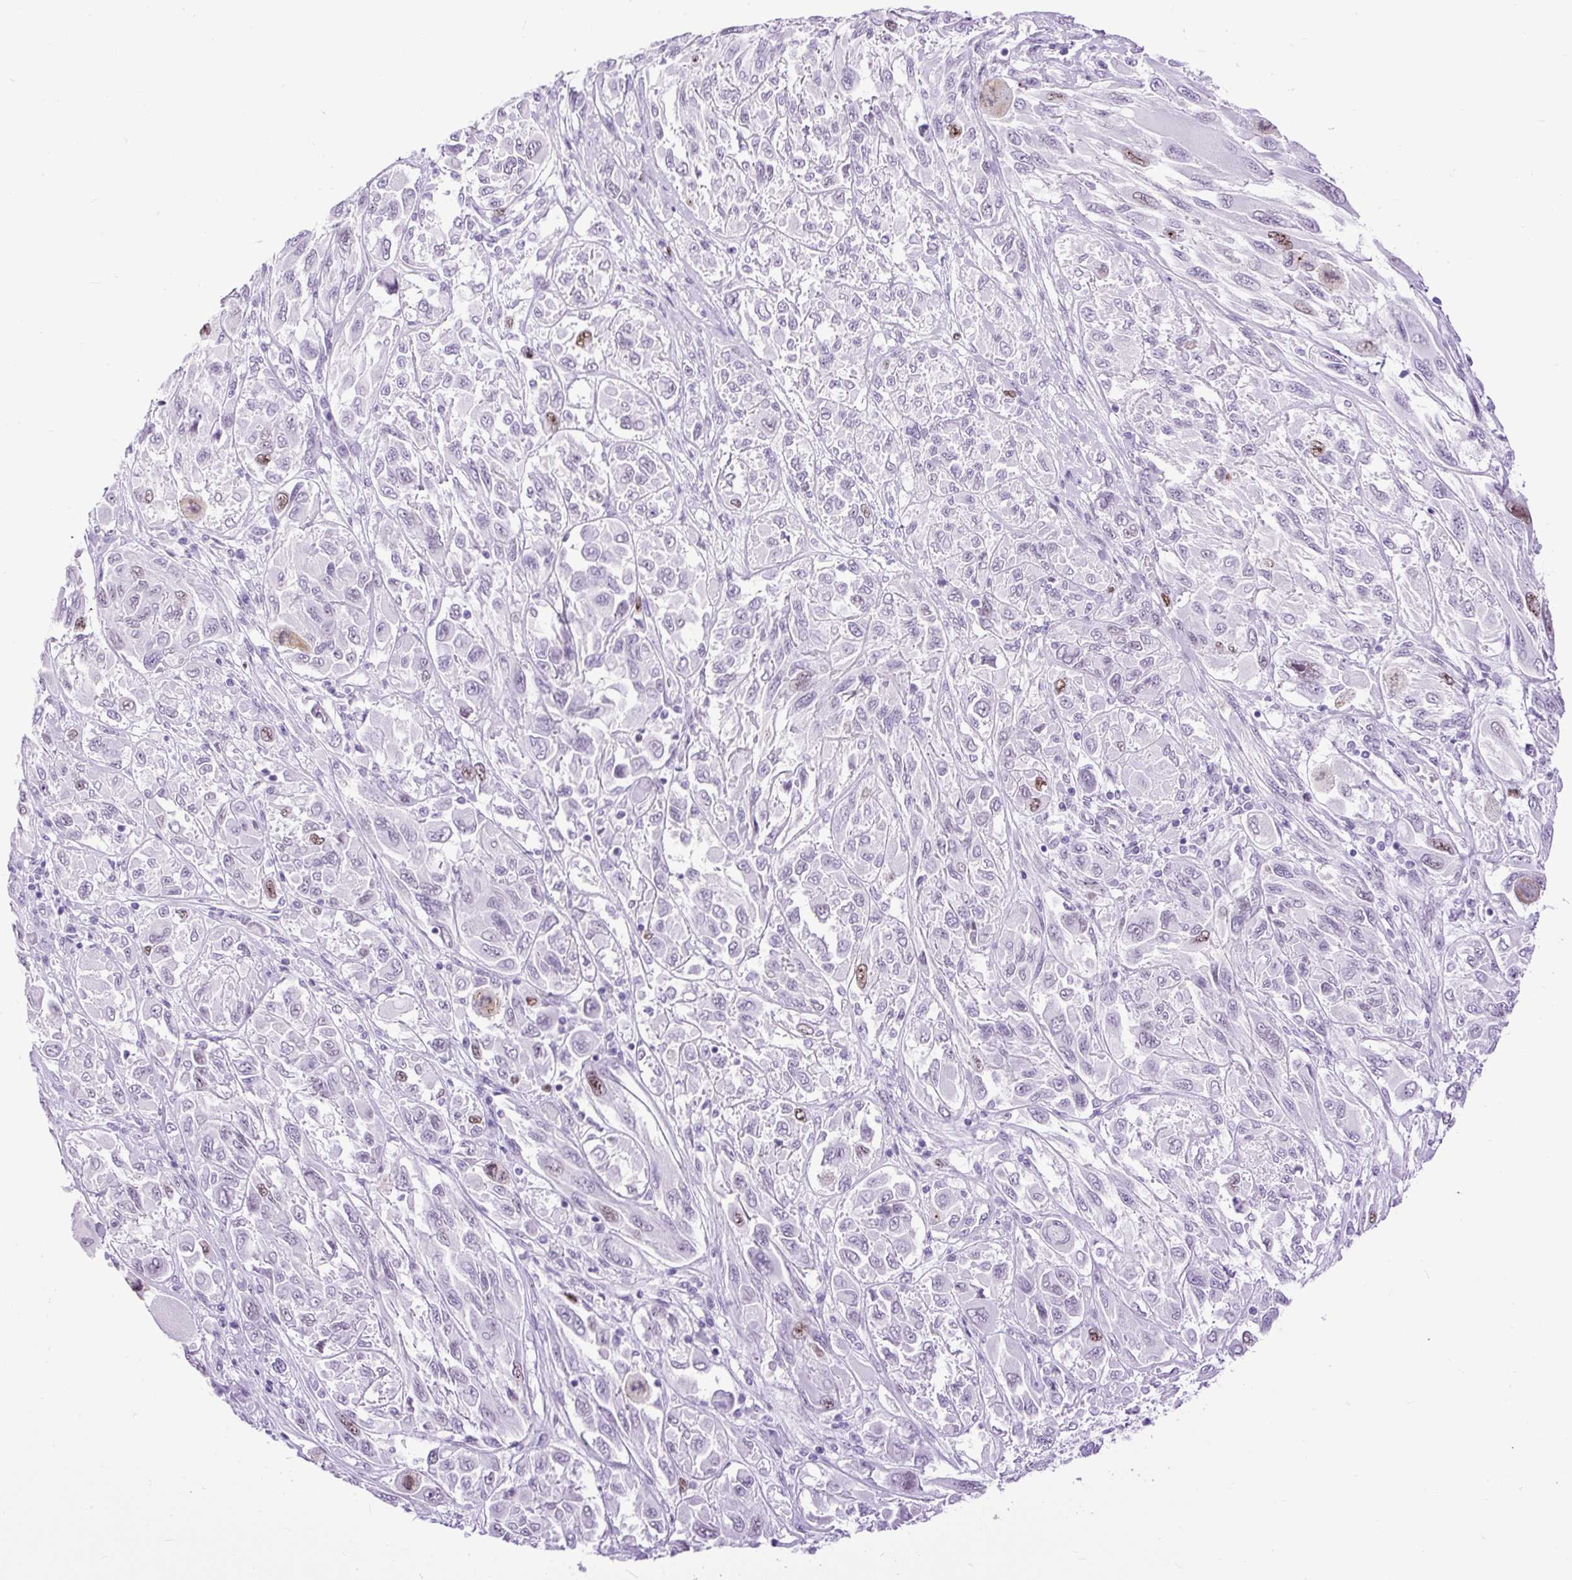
{"staining": {"intensity": "moderate", "quantity": "<25%", "location": "nuclear"}, "tissue": "melanoma", "cell_type": "Tumor cells", "image_type": "cancer", "snomed": [{"axis": "morphology", "description": "Malignant melanoma, NOS"}, {"axis": "topography", "description": "Skin"}], "caption": "IHC photomicrograph of malignant melanoma stained for a protein (brown), which exhibits low levels of moderate nuclear staining in about <25% of tumor cells.", "gene": "RACGAP1", "patient": {"sex": "female", "age": 91}}